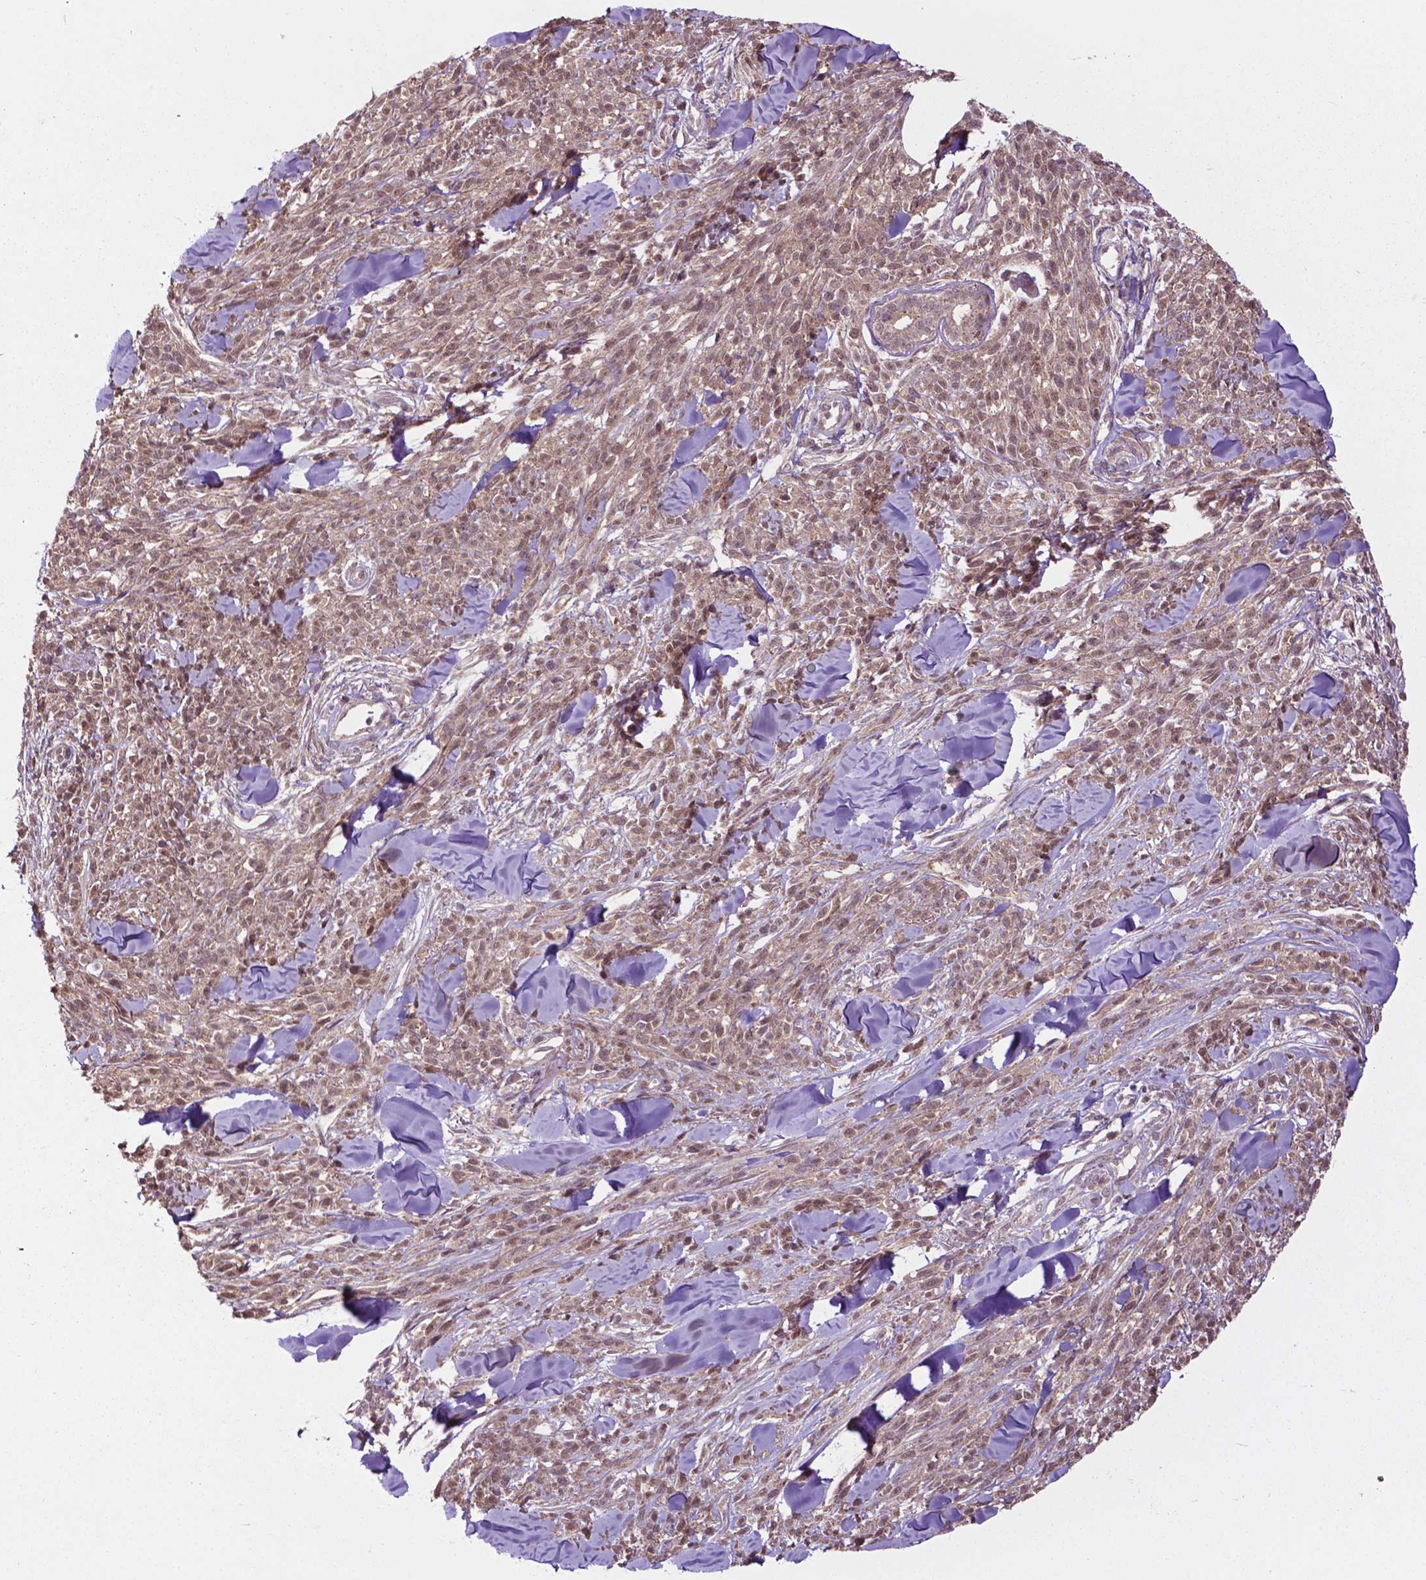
{"staining": {"intensity": "moderate", "quantity": ">75%", "location": "nuclear"}, "tissue": "melanoma", "cell_type": "Tumor cells", "image_type": "cancer", "snomed": [{"axis": "morphology", "description": "Malignant melanoma, NOS"}, {"axis": "topography", "description": "Skin"}, {"axis": "topography", "description": "Skin of trunk"}], "caption": "Human malignant melanoma stained with a brown dye demonstrates moderate nuclear positive expression in approximately >75% of tumor cells.", "gene": "OTUB1", "patient": {"sex": "male", "age": 74}}